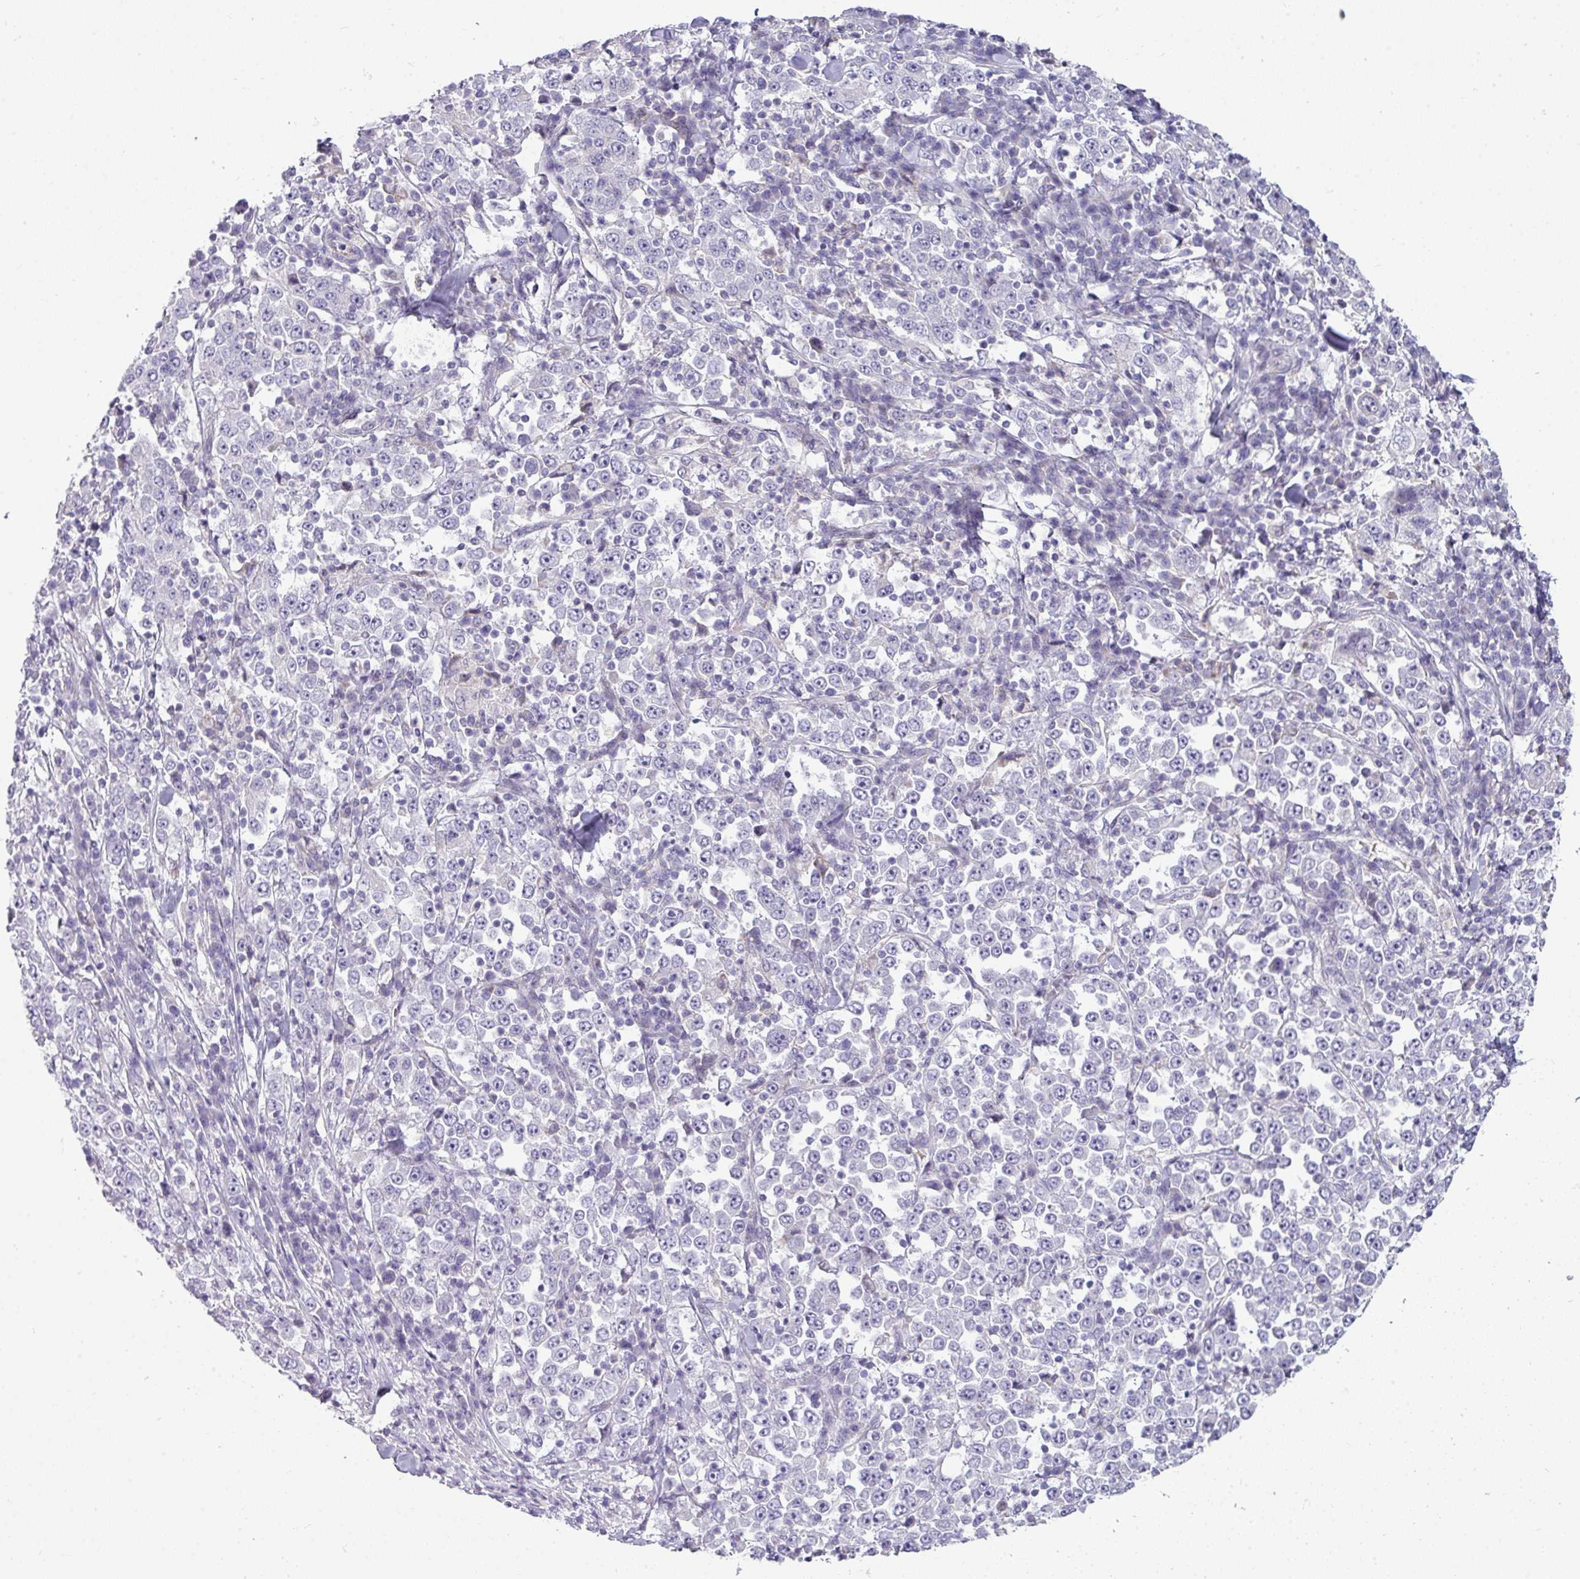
{"staining": {"intensity": "negative", "quantity": "none", "location": "none"}, "tissue": "stomach cancer", "cell_type": "Tumor cells", "image_type": "cancer", "snomed": [{"axis": "morphology", "description": "Normal tissue, NOS"}, {"axis": "morphology", "description": "Adenocarcinoma, NOS"}, {"axis": "topography", "description": "Stomach, upper"}, {"axis": "topography", "description": "Stomach"}], "caption": "Tumor cells show no significant protein staining in adenocarcinoma (stomach).", "gene": "STAT5A", "patient": {"sex": "male", "age": 59}}